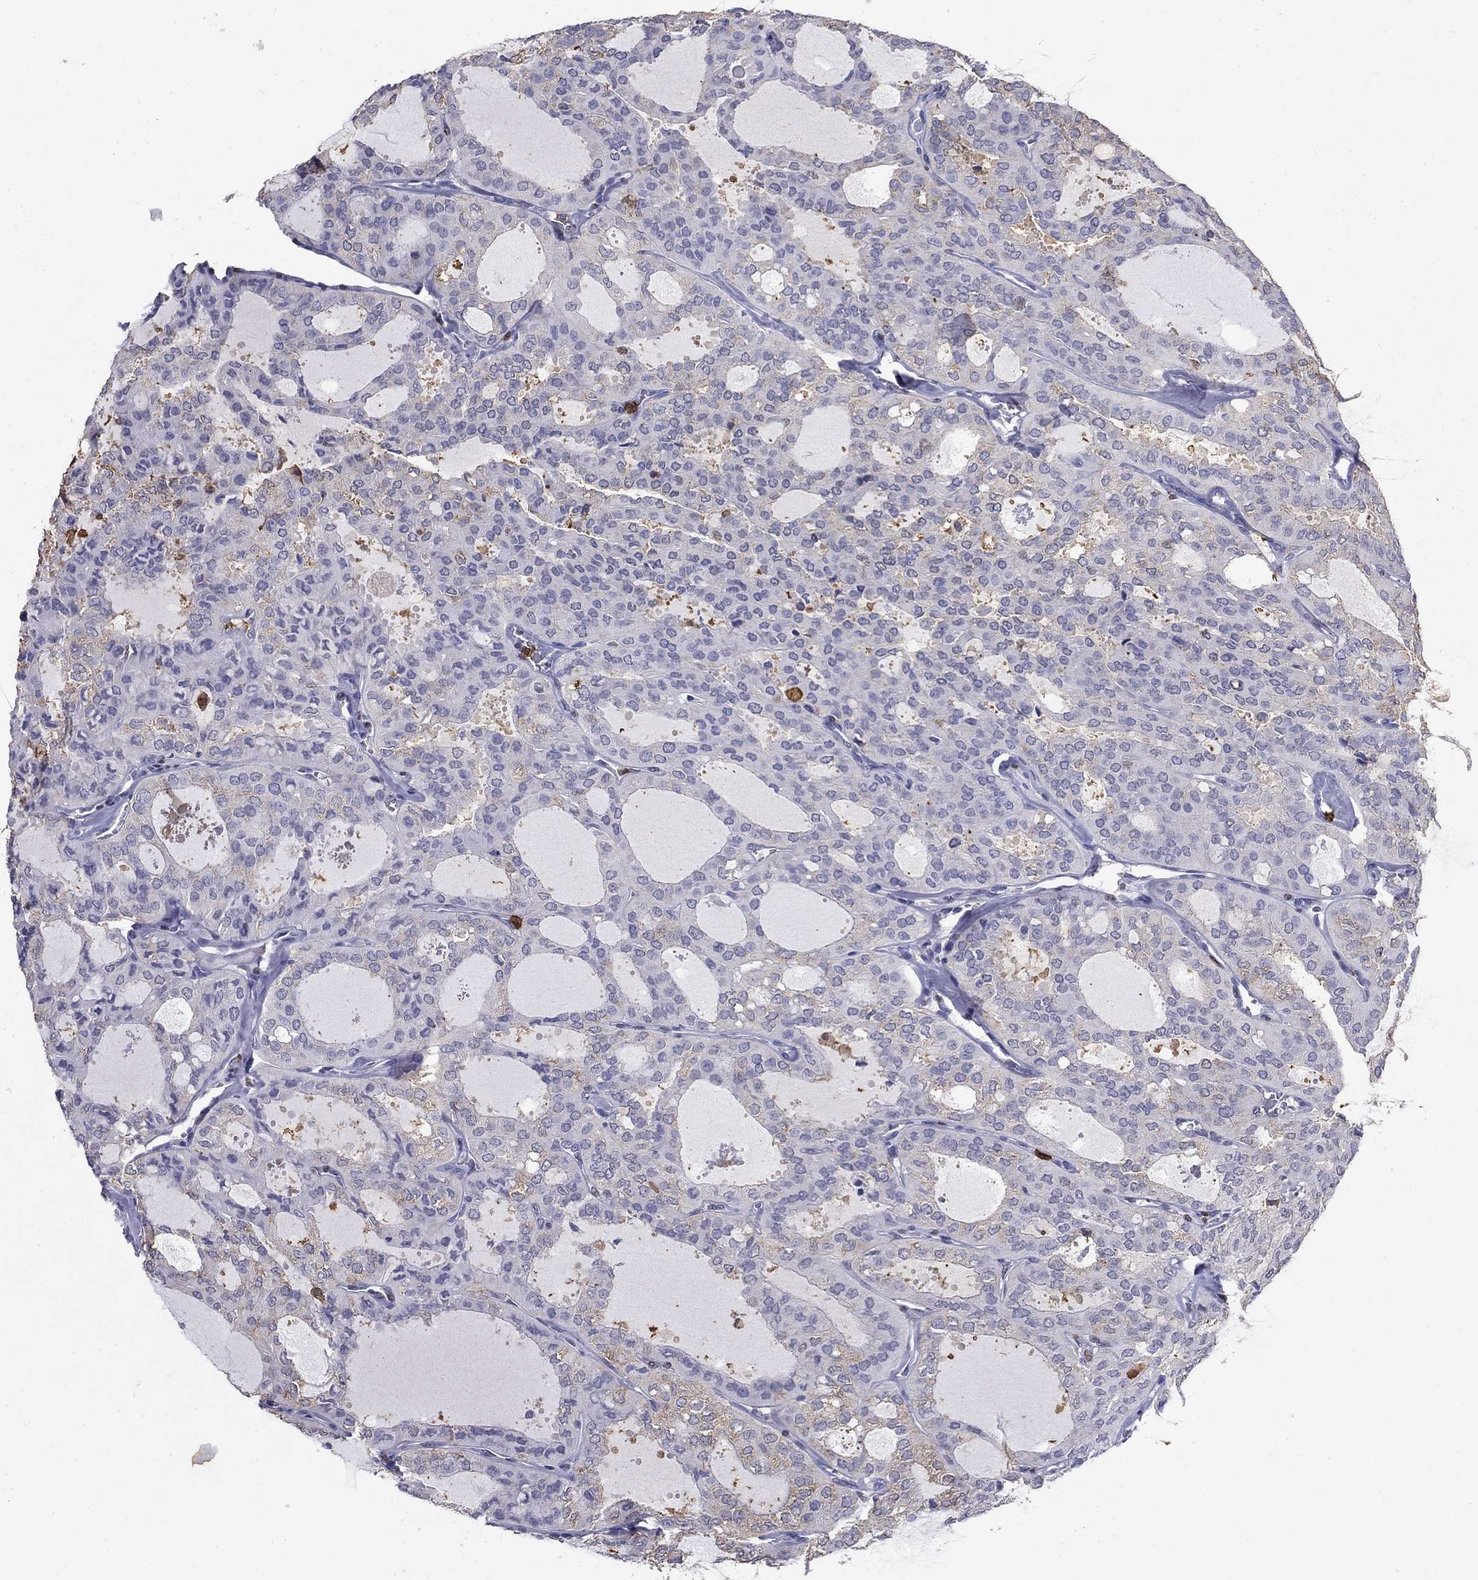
{"staining": {"intensity": "negative", "quantity": "none", "location": "none"}, "tissue": "thyroid cancer", "cell_type": "Tumor cells", "image_type": "cancer", "snomed": [{"axis": "morphology", "description": "Follicular adenoma carcinoma, NOS"}, {"axis": "topography", "description": "Thyroid gland"}], "caption": "Histopathology image shows no significant protein positivity in tumor cells of thyroid cancer. (Stains: DAB (3,3'-diaminobenzidine) IHC with hematoxylin counter stain, Microscopy: brightfield microscopy at high magnification).", "gene": "IGSF8", "patient": {"sex": "male", "age": 75}}